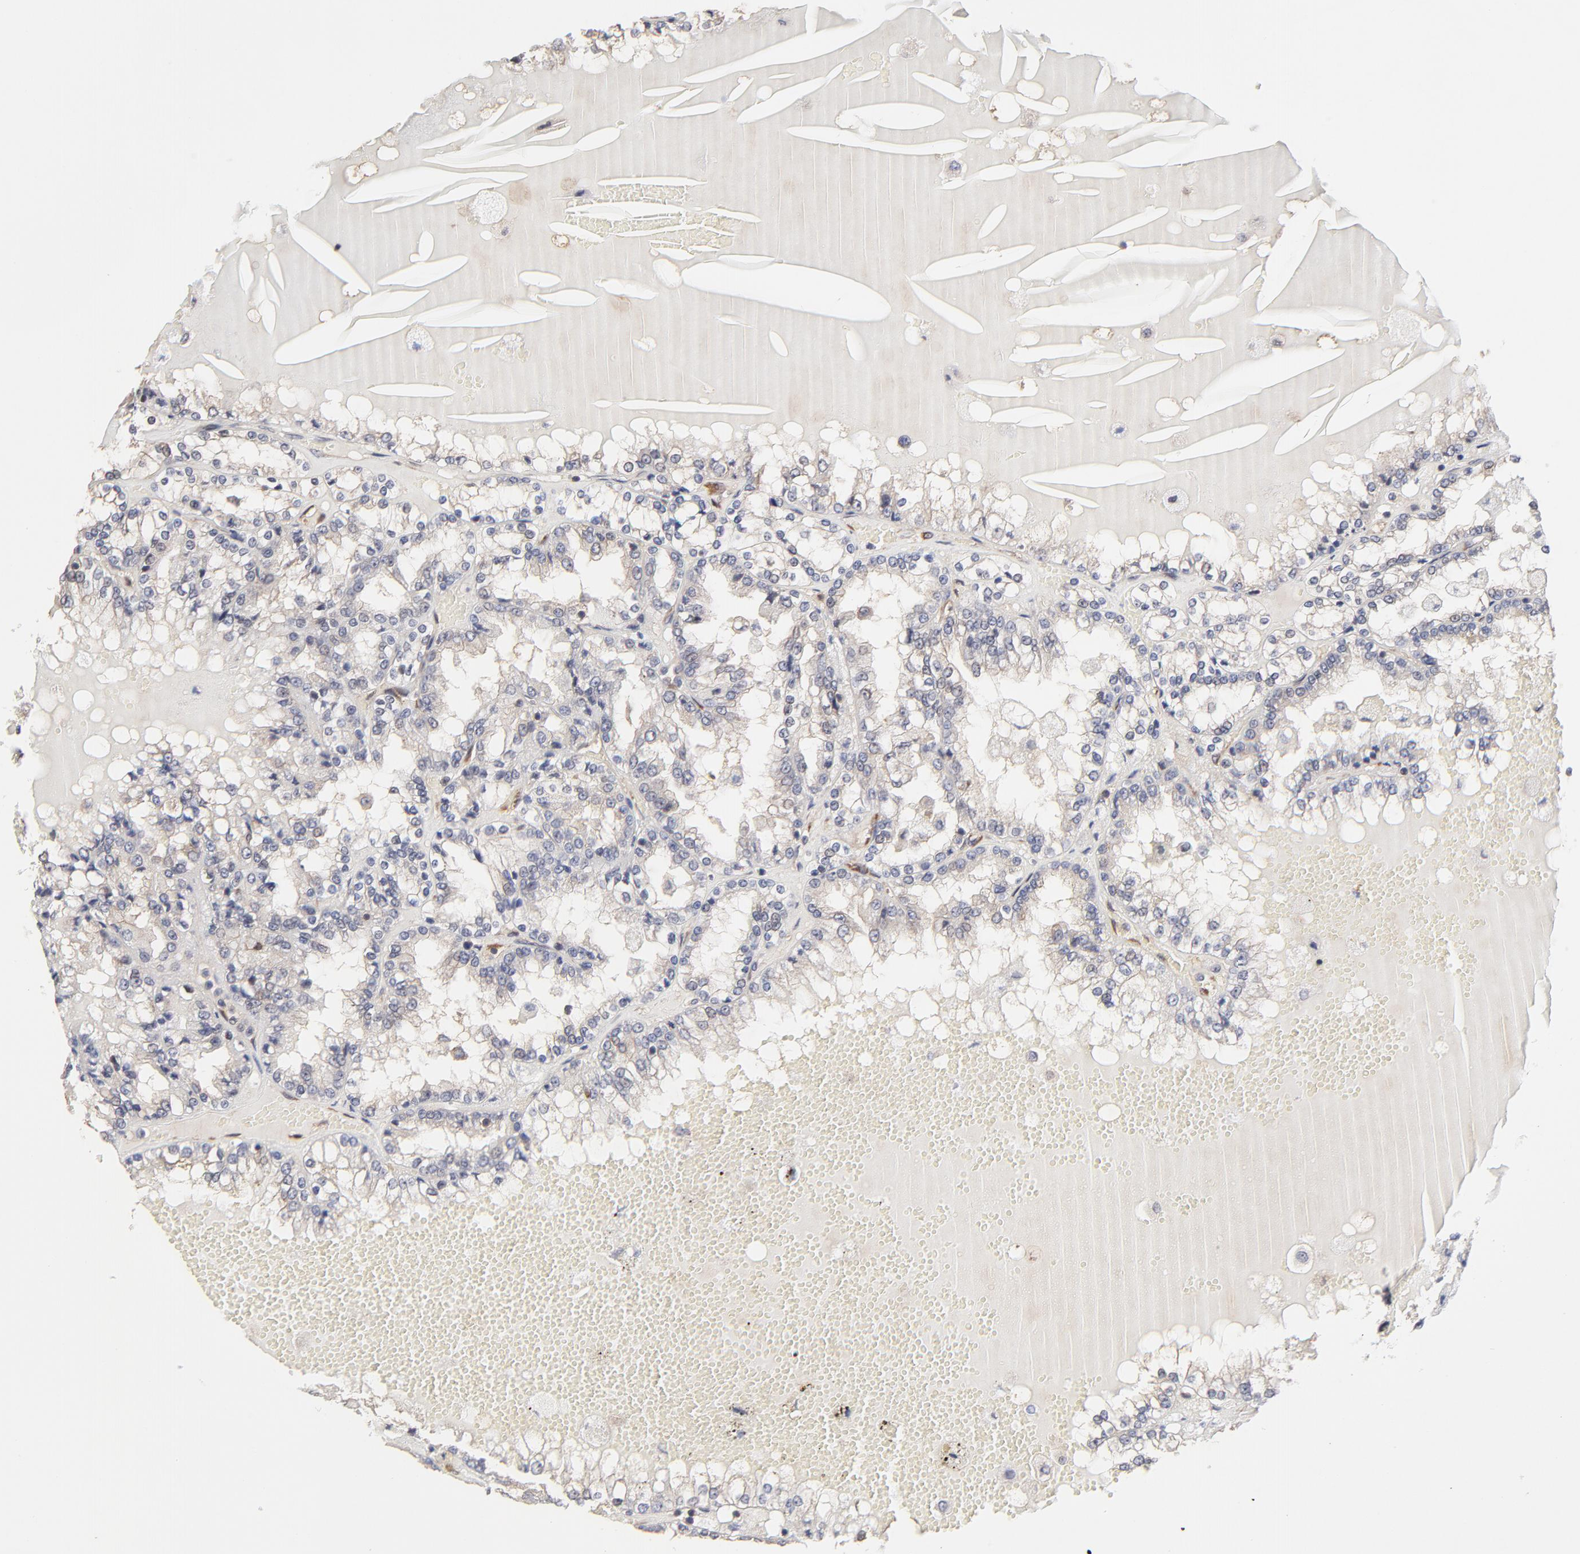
{"staining": {"intensity": "weak", "quantity": ">75%", "location": "cytoplasmic/membranous"}, "tissue": "renal cancer", "cell_type": "Tumor cells", "image_type": "cancer", "snomed": [{"axis": "morphology", "description": "Adenocarcinoma, NOS"}, {"axis": "topography", "description": "Kidney"}], "caption": "Weak cytoplasmic/membranous expression is seen in about >75% of tumor cells in renal adenocarcinoma.", "gene": "ZNF157", "patient": {"sex": "female", "age": 56}}